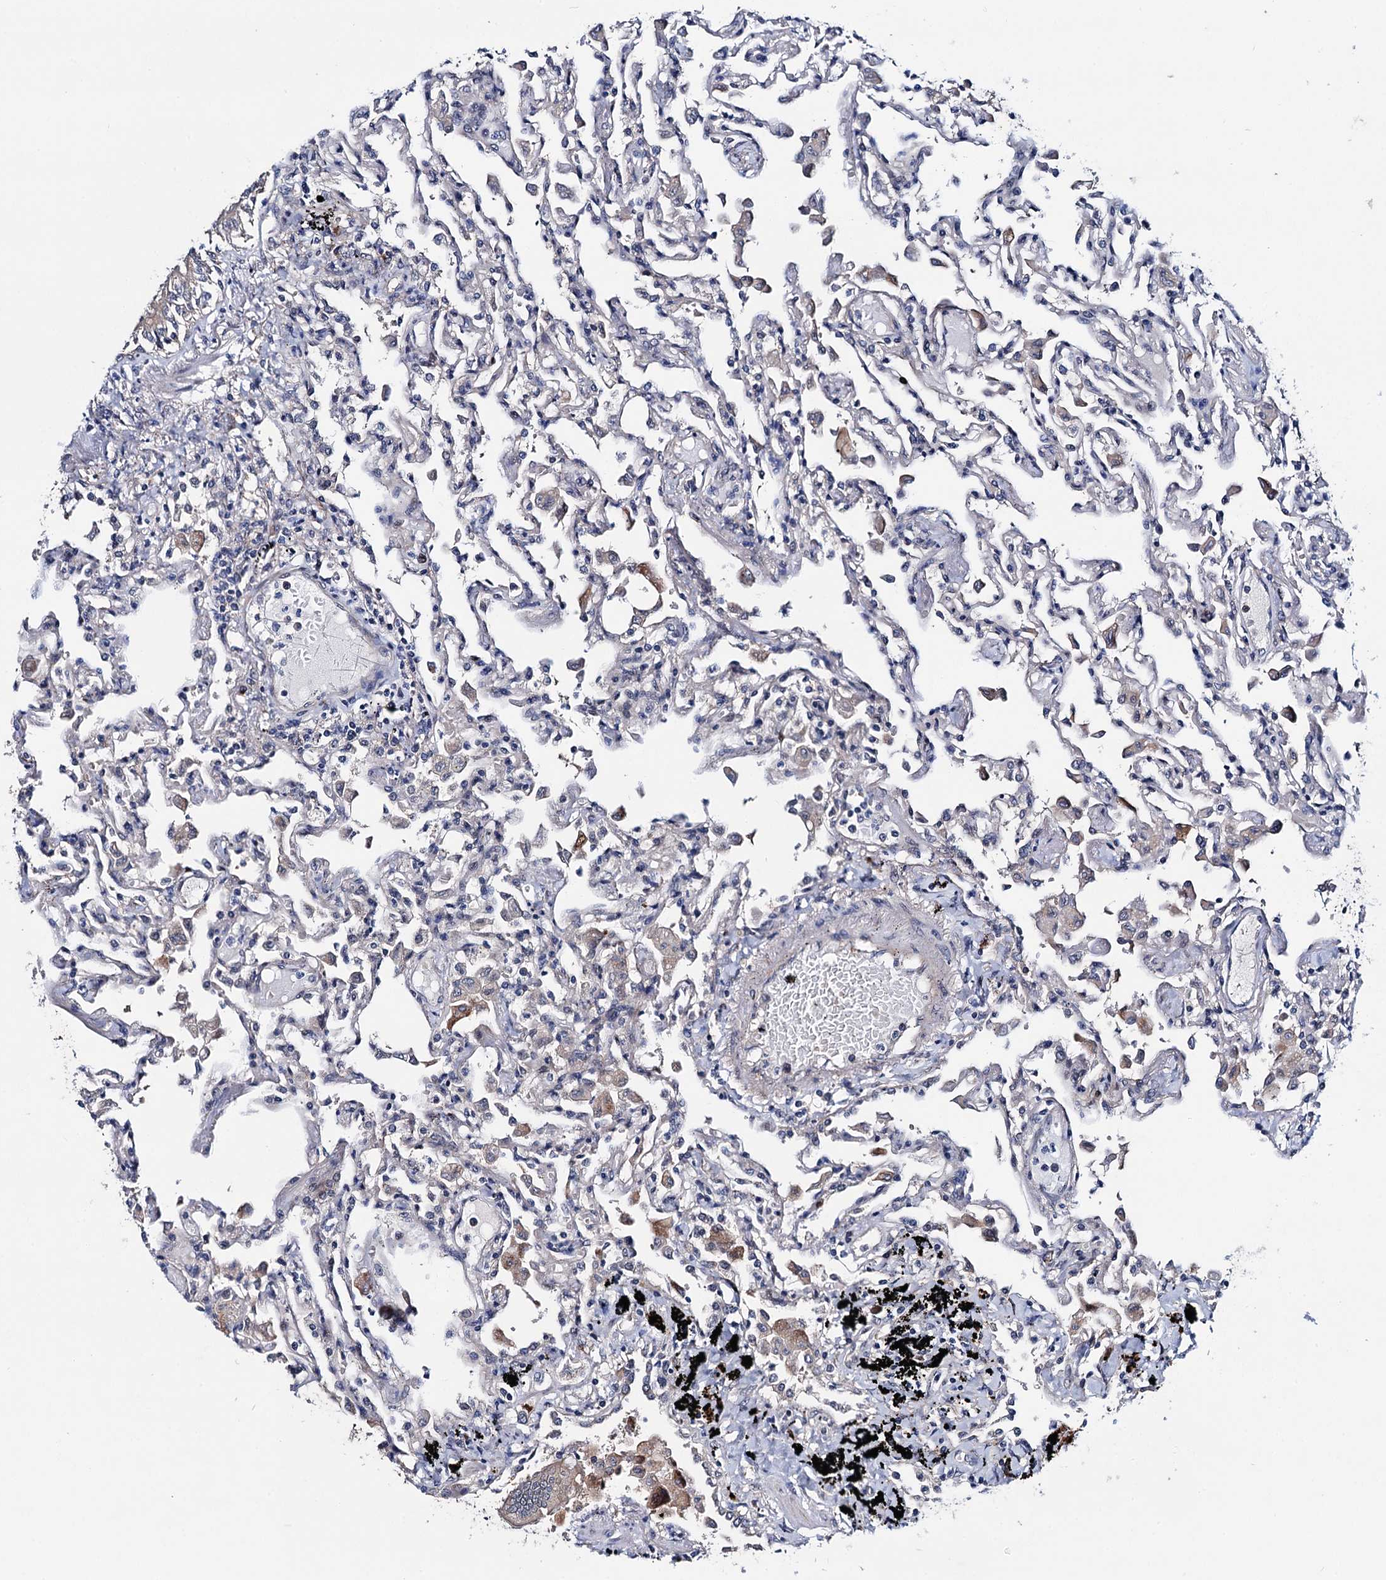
{"staining": {"intensity": "negative", "quantity": "none", "location": "none"}, "tissue": "lung", "cell_type": "Alveolar cells", "image_type": "normal", "snomed": [{"axis": "morphology", "description": "Normal tissue, NOS"}, {"axis": "topography", "description": "Bronchus"}, {"axis": "topography", "description": "Lung"}], "caption": "The photomicrograph displays no staining of alveolar cells in unremarkable lung.", "gene": "EYA4", "patient": {"sex": "female", "age": 49}}